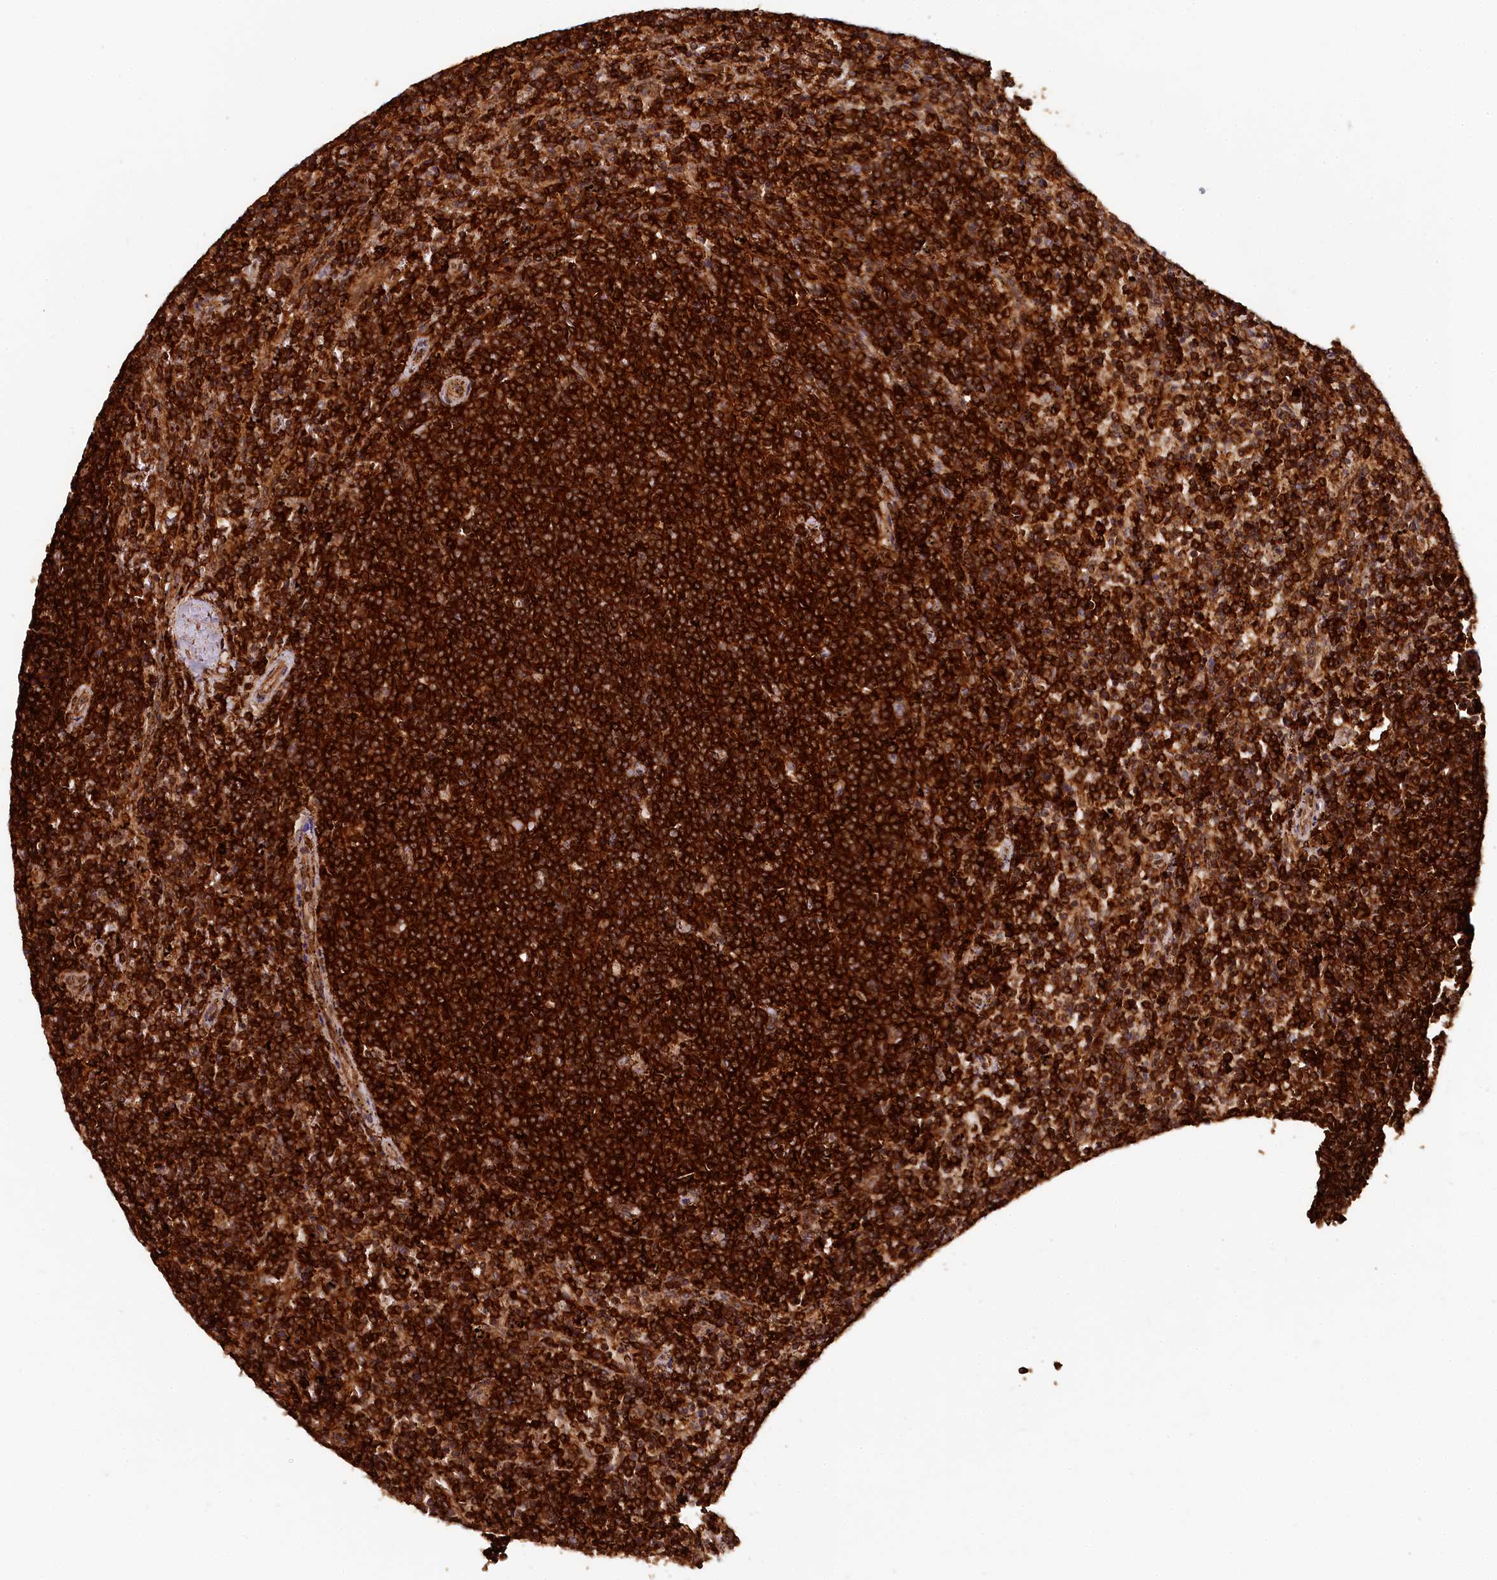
{"staining": {"intensity": "strong", "quantity": ">75%", "location": "cytoplasmic/membranous"}, "tissue": "lymphoma", "cell_type": "Tumor cells", "image_type": "cancer", "snomed": [{"axis": "morphology", "description": "Malignant lymphoma, non-Hodgkin's type, Low grade"}, {"axis": "topography", "description": "Spleen"}], "caption": "The micrograph shows a brown stain indicating the presence of a protein in the cytoplasmic/membranous of tumor cells in lymphoma.", "gene": "STUB1", "patient": {"sex": "female", "age": 50}}